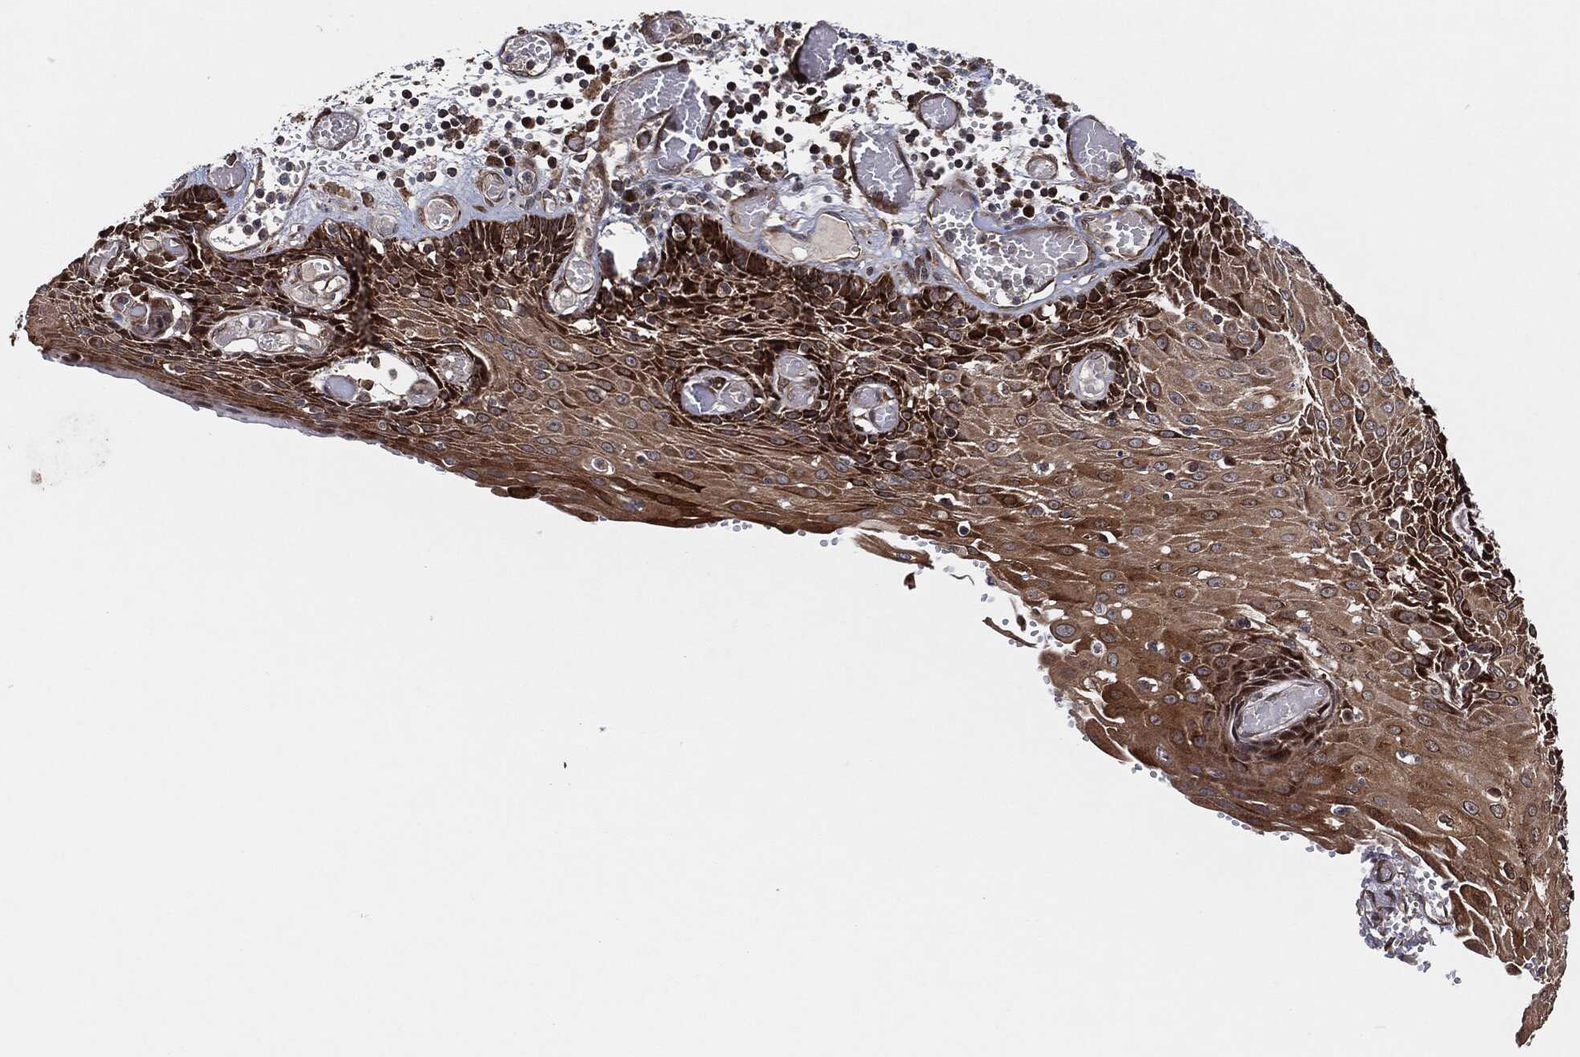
{"staining": {"intensity": "strong", "quantity": "<25%", "location": "cytoplasmic/membranous"}, "tissue": "esophagus", "cell_type": "Squamous epithelial cells", "image_type": "normal", "snomed": [{"axis": "morphology", "description": "Normal tissue, NOS"}, {"axis": "topography", "description": "Esophagus"}], "caption": "This photomicrograph displays immunohistochemistry staining of unremarkable human esophagus, with medium strong cytoplasmic/membranous staining in about <25% of squamous epithelial cells.", "gene": "BCAR1", "patient": {"sex": "male", "age": 58}}